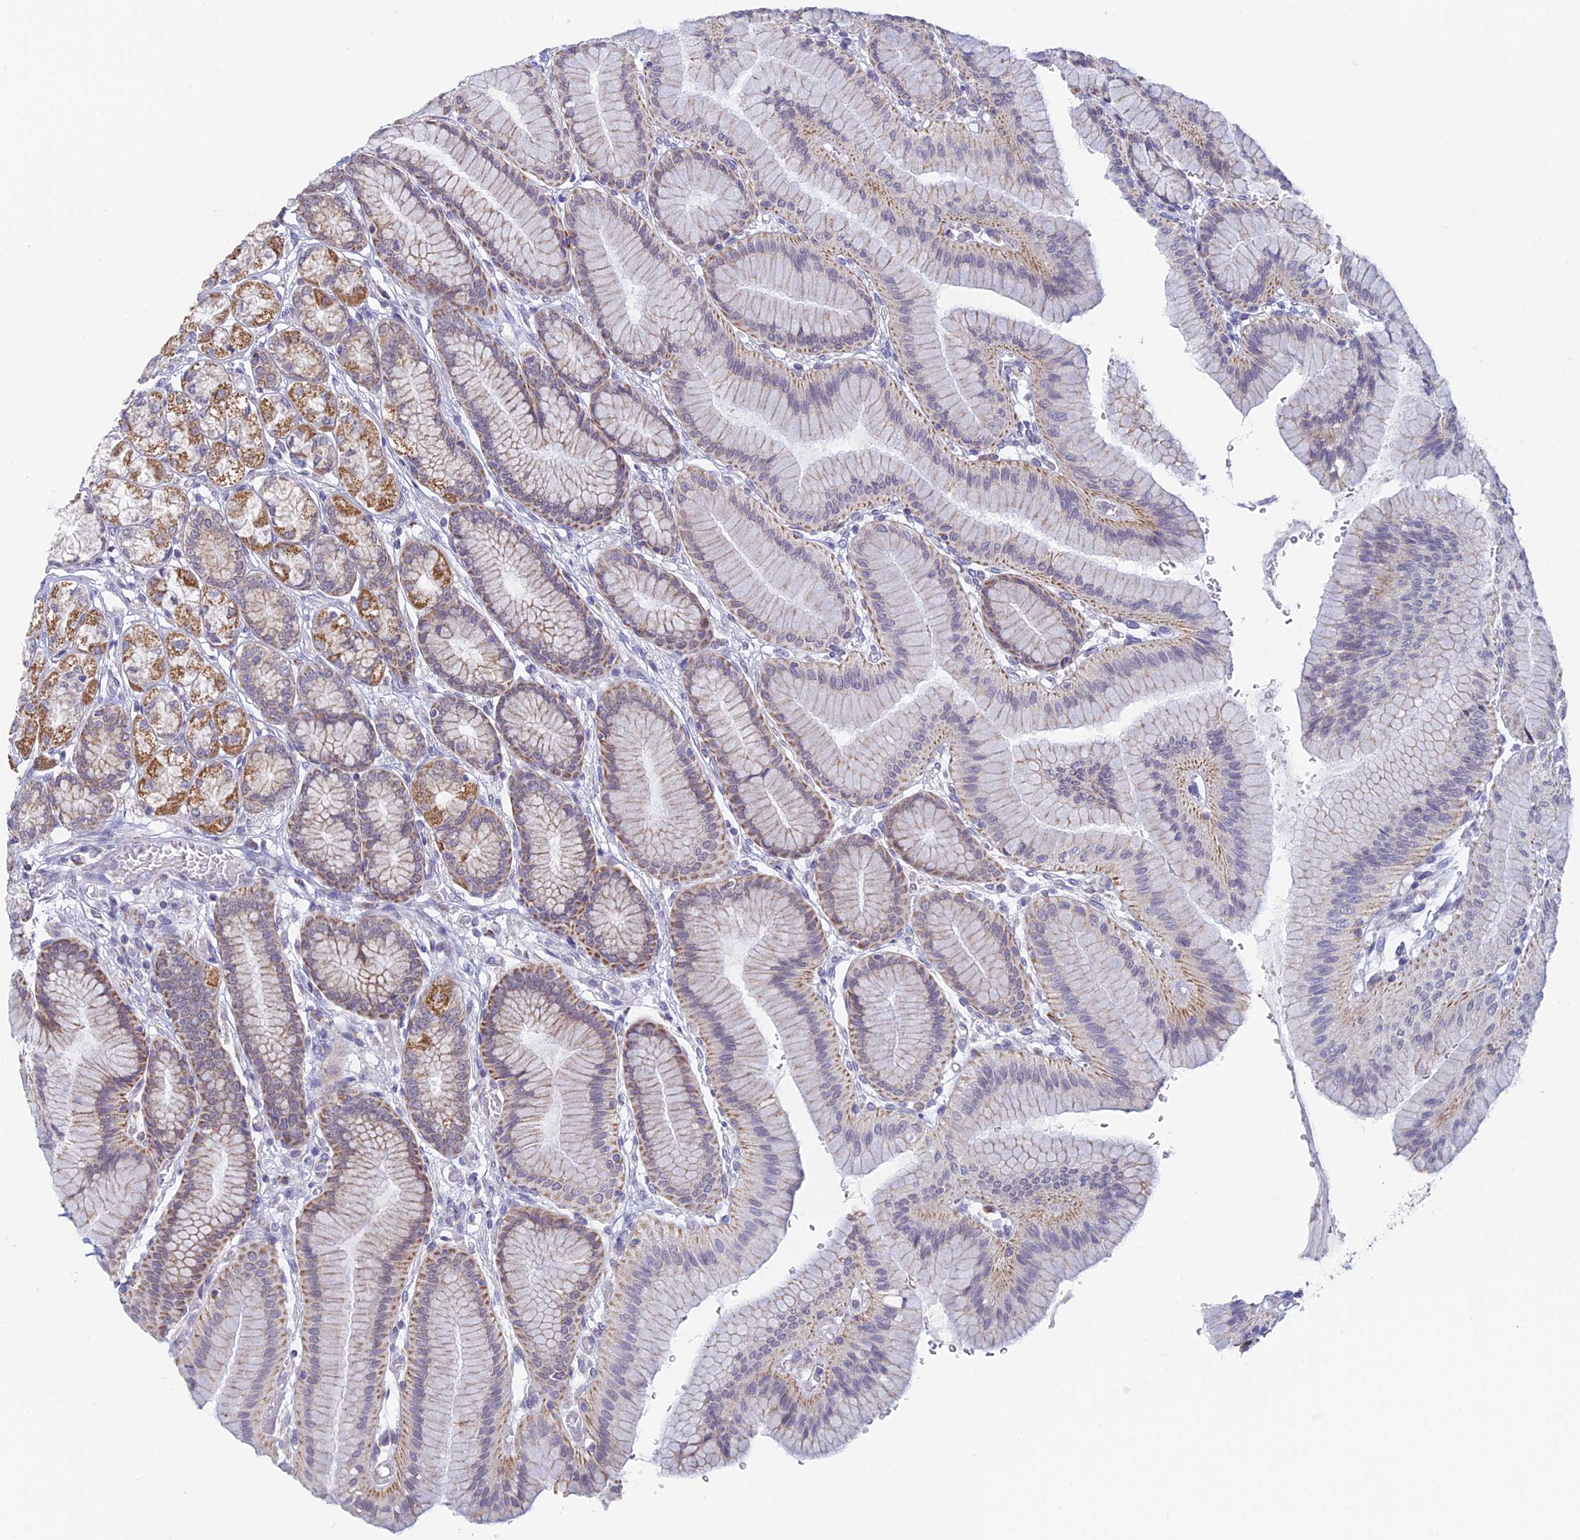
{"staining": {"intensity": "moderate", "quantity": "25%-75%", "location": "cytoplasmic/membranous"}, "tissue": "stomach", "cell_type": "Glandular cells", "image_type": "normal", "snomed": [{"axis": "morphology", "description": "Normal tissue, NOS"}, {"axis": "morphology", "description": "Adenocarcinoma, NOS"}, {"axis": "morphology", "description": "Adenocarcinoma, High grade"}, {"axis": "topography", "description": "Stomach, upper"}, {"axis": "topography", "description": "Stomach"}], "caption": "Protein staining of unremarkable stomach exhibits moderate cytoplasmic/membranous positivity in approximately 25%-75% of glandular cells. (brown staining indicates protein expression, while blue staining denotes nuclei).", "gene": "REXO5", "patient": {"sex": "female", "age": 65}}